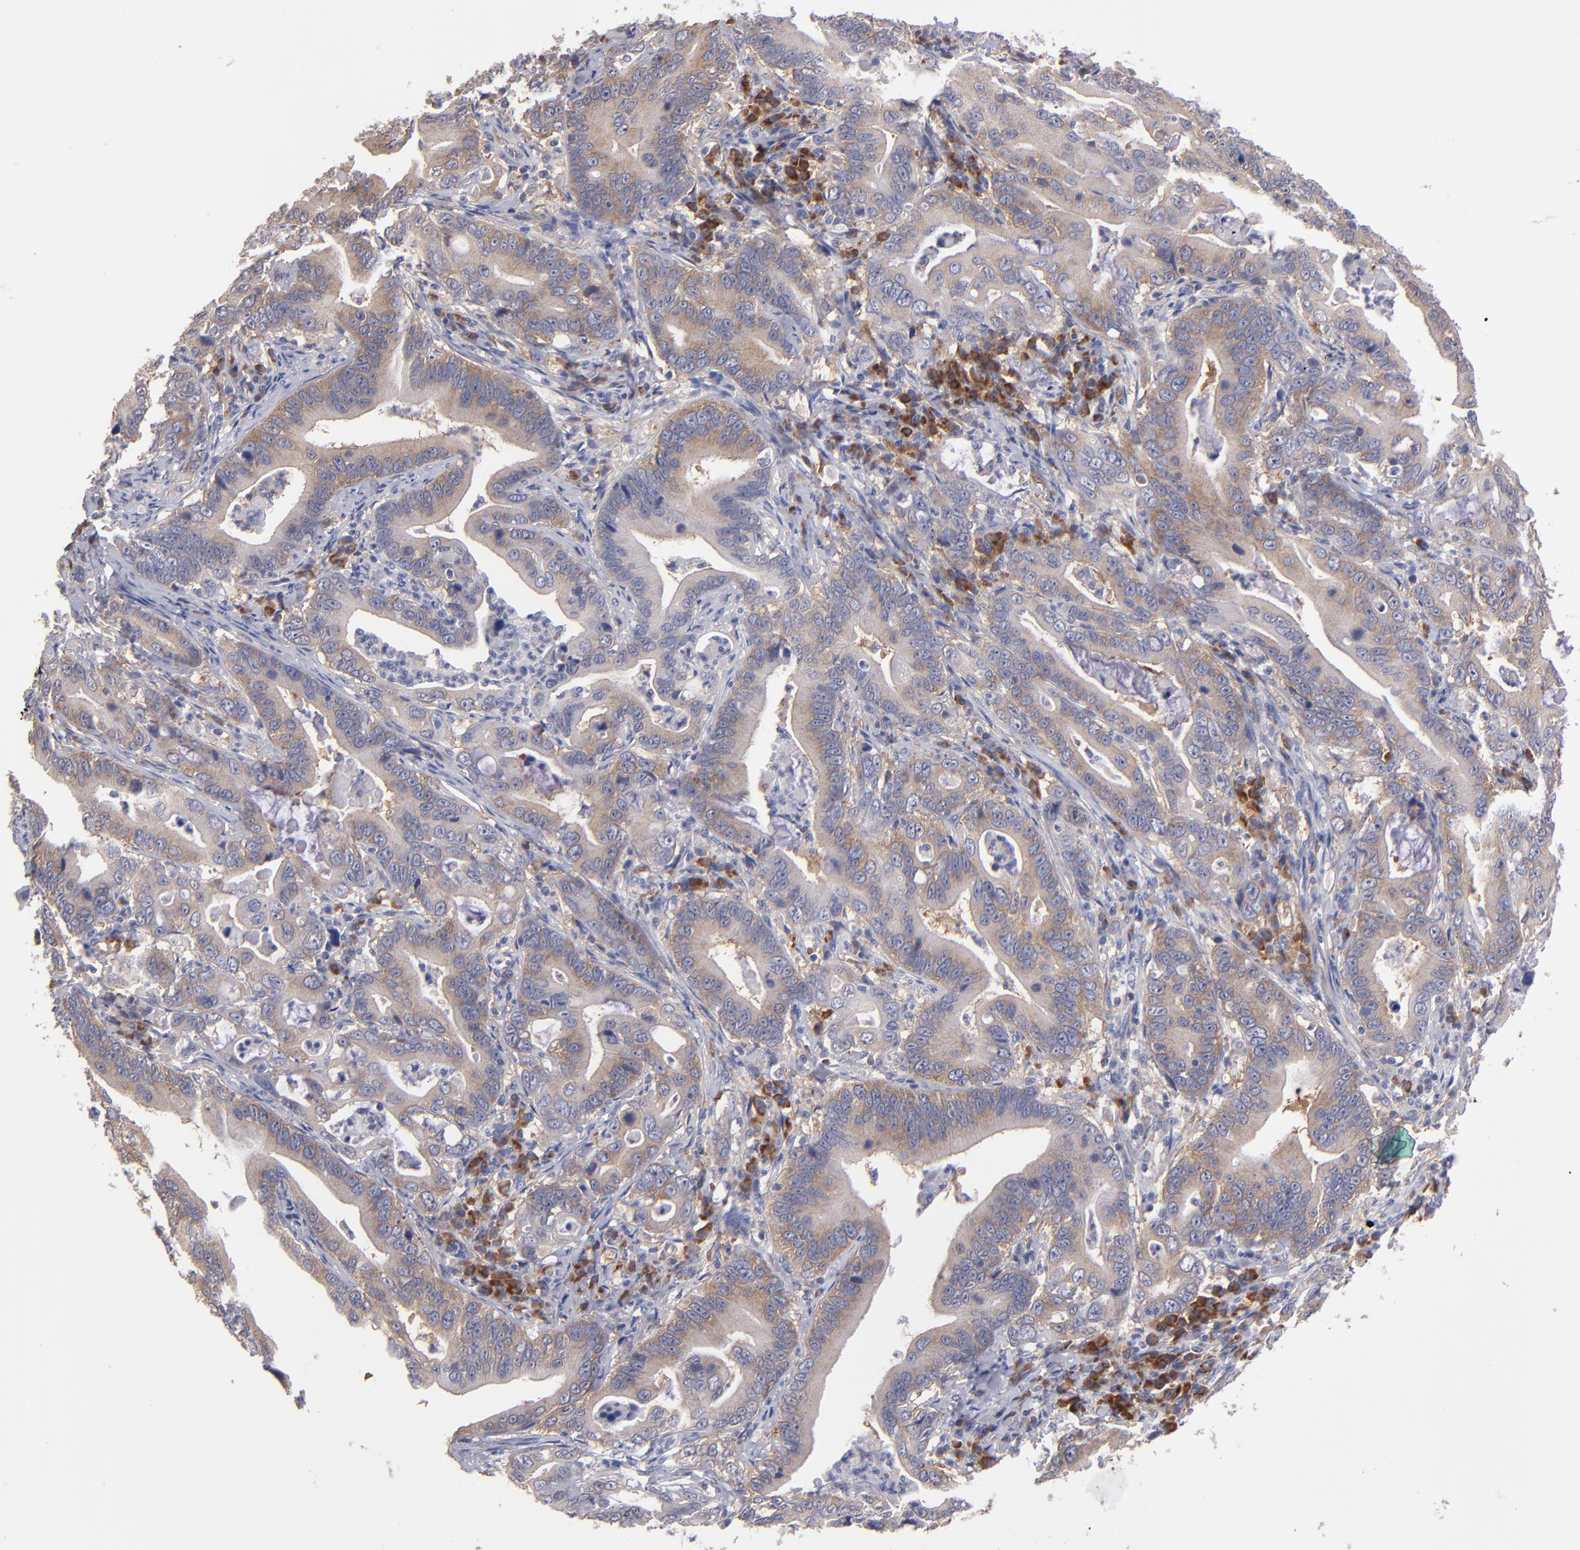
{"staining": {"intensity": "moderate", "quantity": ">75%", "location": "cytoplasmic/membranous"}, "tissue": "stomach cancer", "cell_type": "Tumor cells", "image_type": "cancer", "snomed": [{"axis": "morphology", "description": "Adenocarcinoma, NOS"}, {"axis": "topography", "description": "Stomach, upper"}], "caption": "Moderate cytoplasmic/membranous expression for a protein is present in approximately >75% of tumor cells of stomach cancer using immunohistochemistry (IHC).", "gene": "EIF3L", "patient": {"sex": "male", "age": 63}}